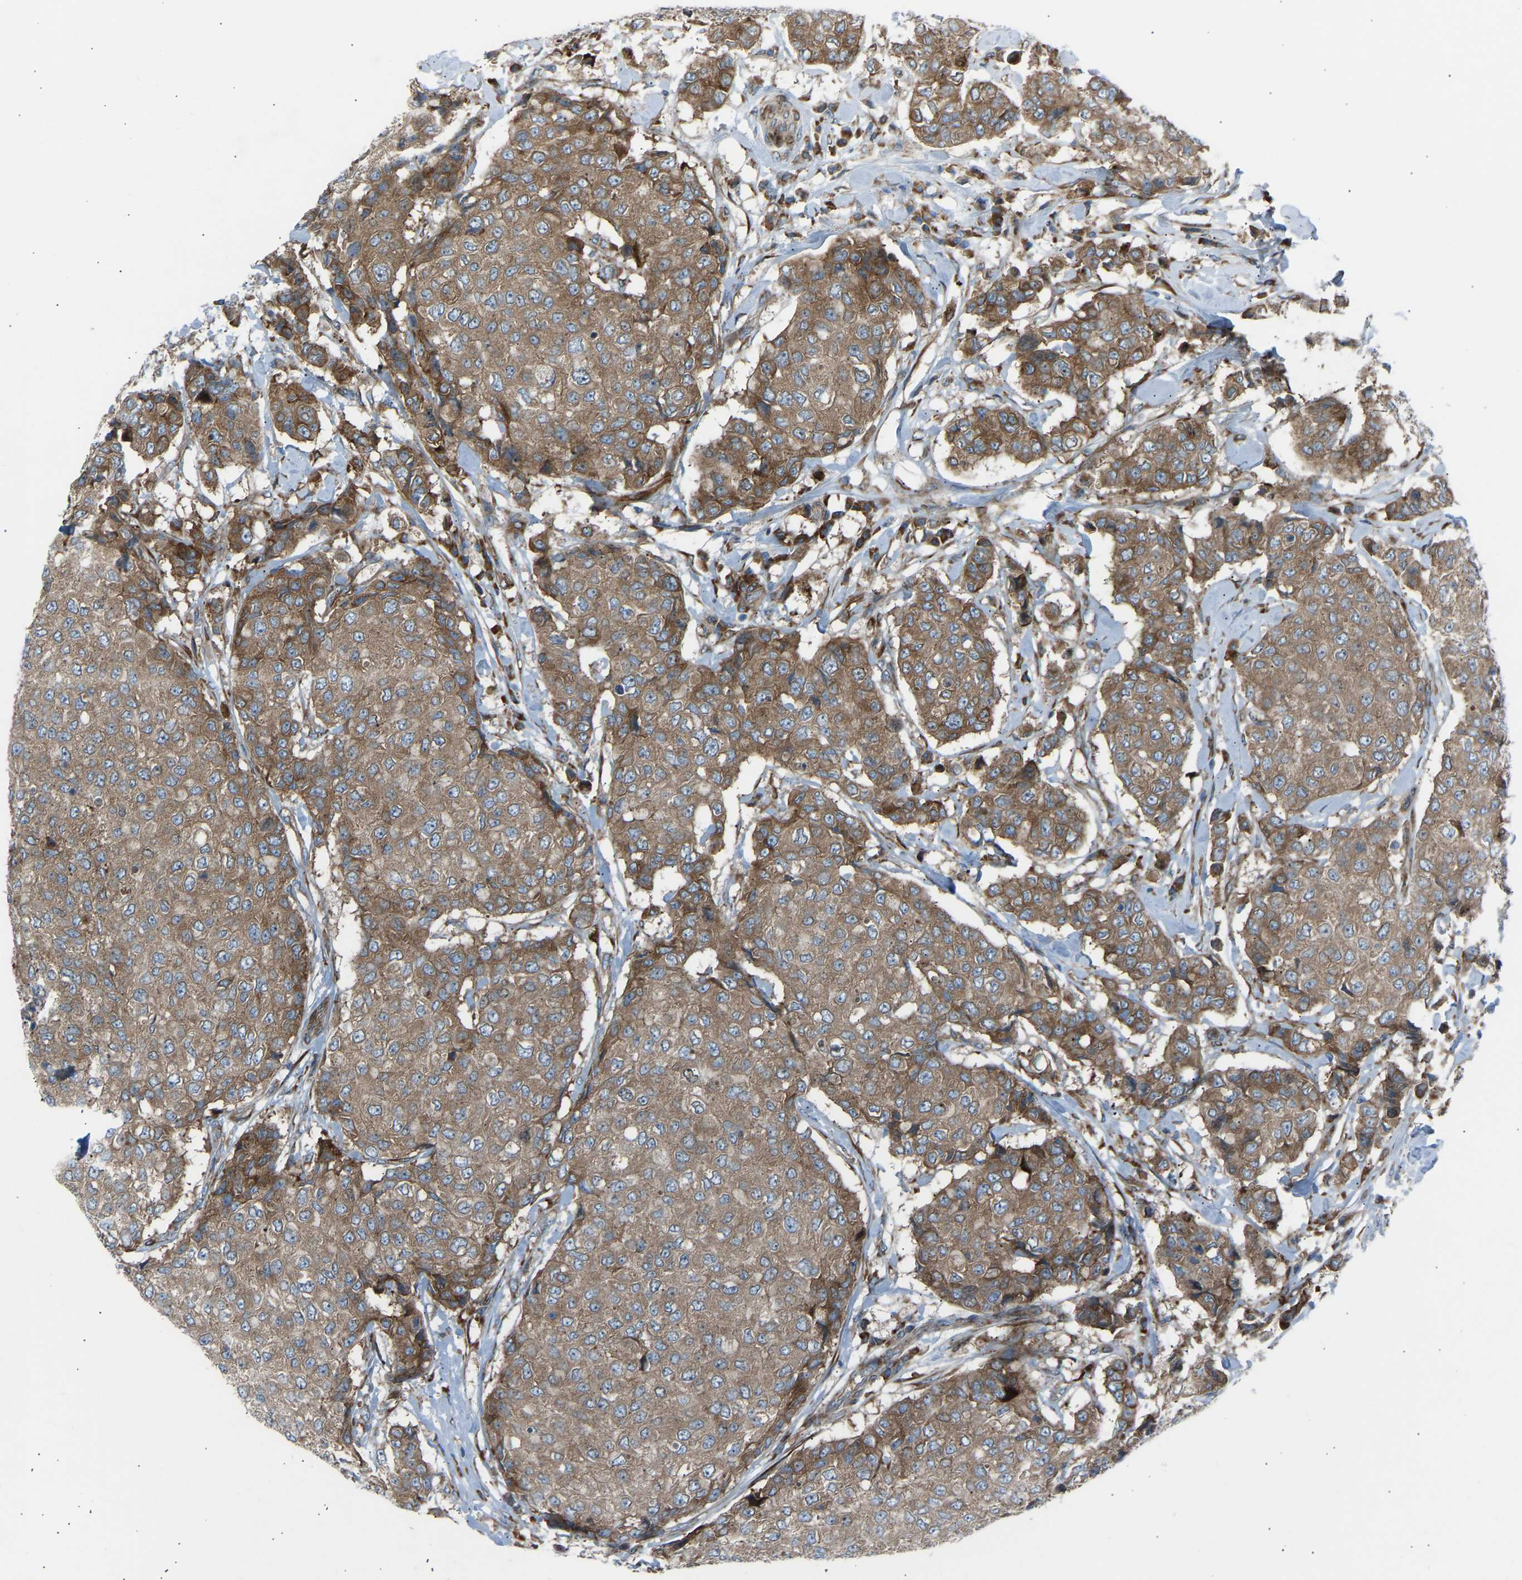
{"staining": {"intensity": "moderate", "quantity": ">75%", "location": "cytoplasmic/membranous"}, "tissue": "breast cancer", "cell_type": "Tumor cells", "image_type": "cancer", "snomed": [{"axis": "morphology", "description": "Duct carcinoma"}, {"axis": "topography", "description": "Breast"}], "caption": "Immunohistochemistry of human breast cancer (infiltrating ductal carcinoma) demonstrates medium levels of moderate cytoplasmic/membranous positivity in about >75% of tumor cells.", "gene": "VPS41", "patient": {"sex": "female", "age": 27}}